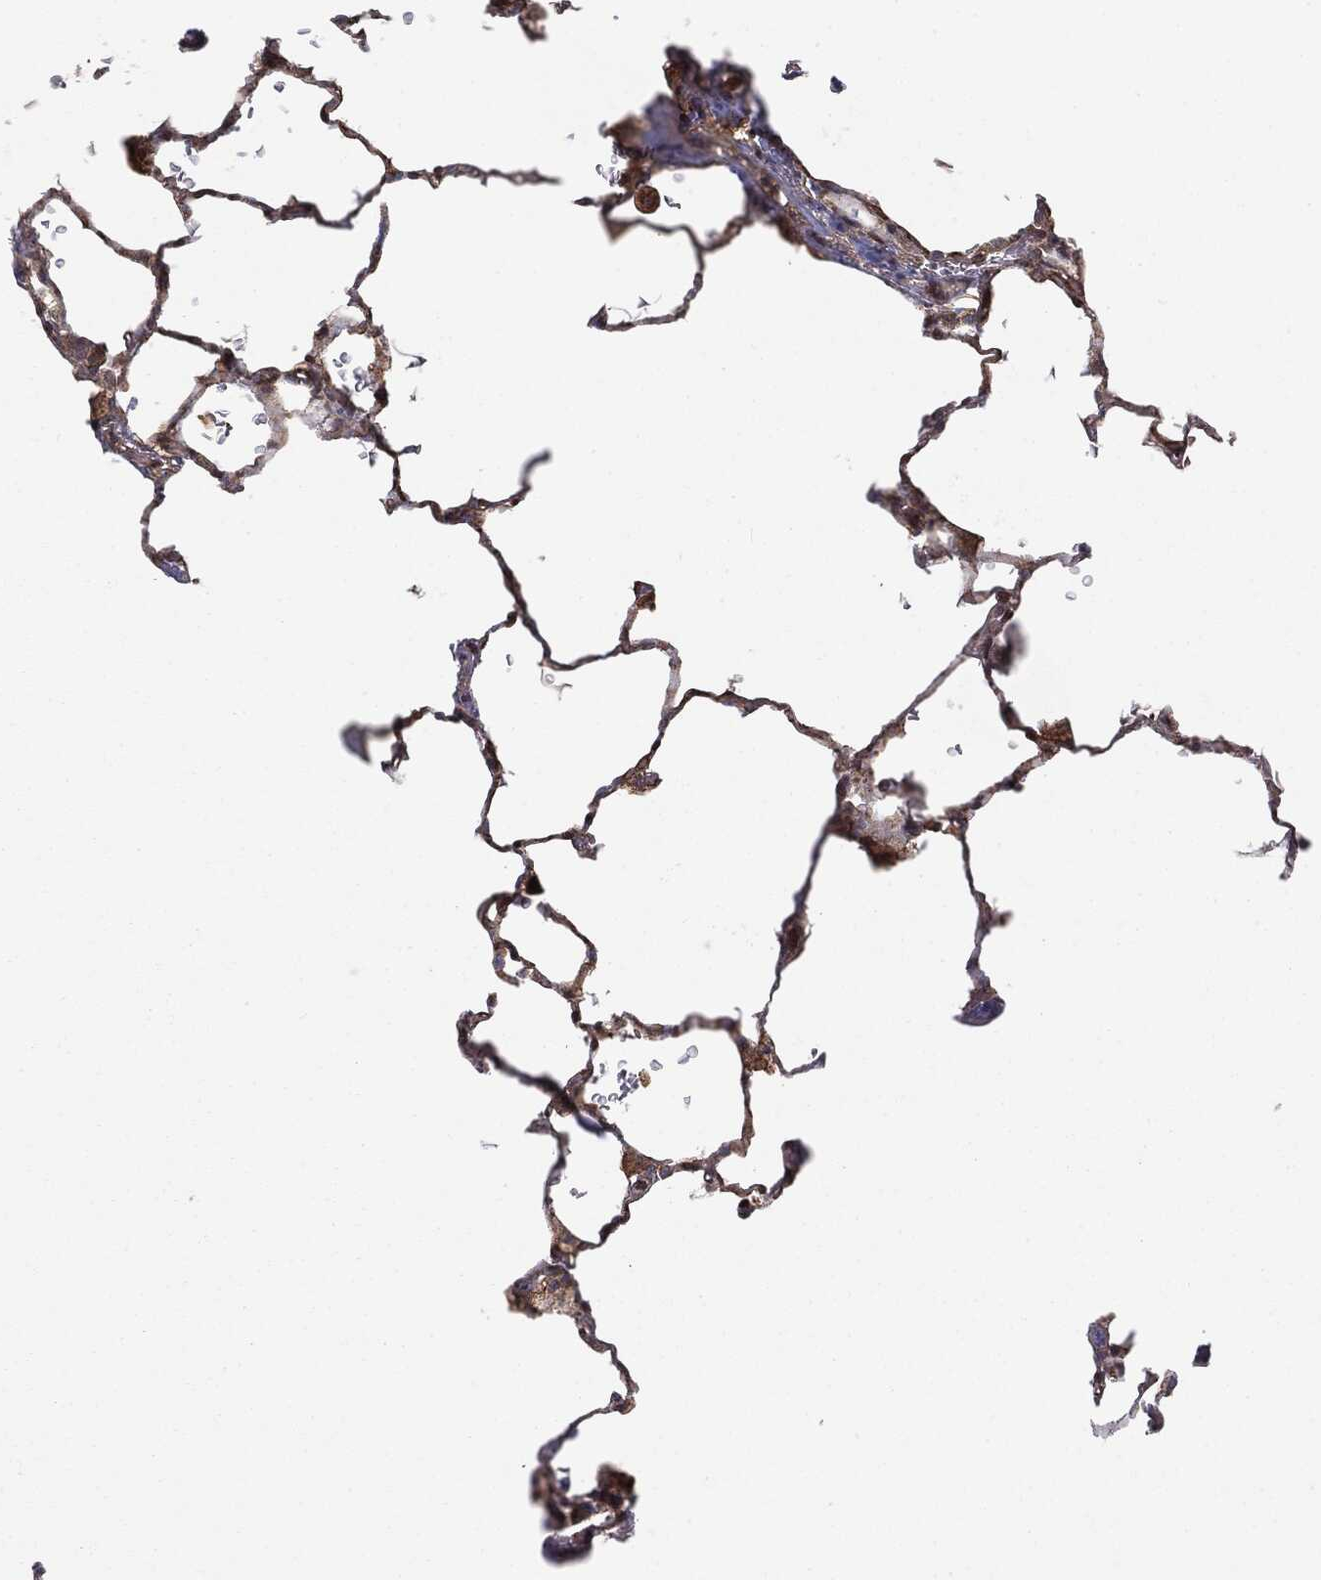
{"staining": {"intensity": "moderate", "quantity": ">75%", "location": "cytoplasmic/membranous"}, "tissue": "lung", "cell_type": "Alveolar cells", "image_type": "normal", "snomed": [{"axis": "morphology", "description": "Normal tissue, NOS"}, {"axis": "morphology", "description": "Adenocarcinoma, metastatic, NOS"}, {"axis": "topography", "description": "Lung"}], "caption": "Immunohistochemical staining of unremarkable human lung displays moderate cytoplasmic/membranous protein positivity in about >75% of alveolar cells.", "gene": "MTOR", "patient": {"sex": "male", "age": 45}}